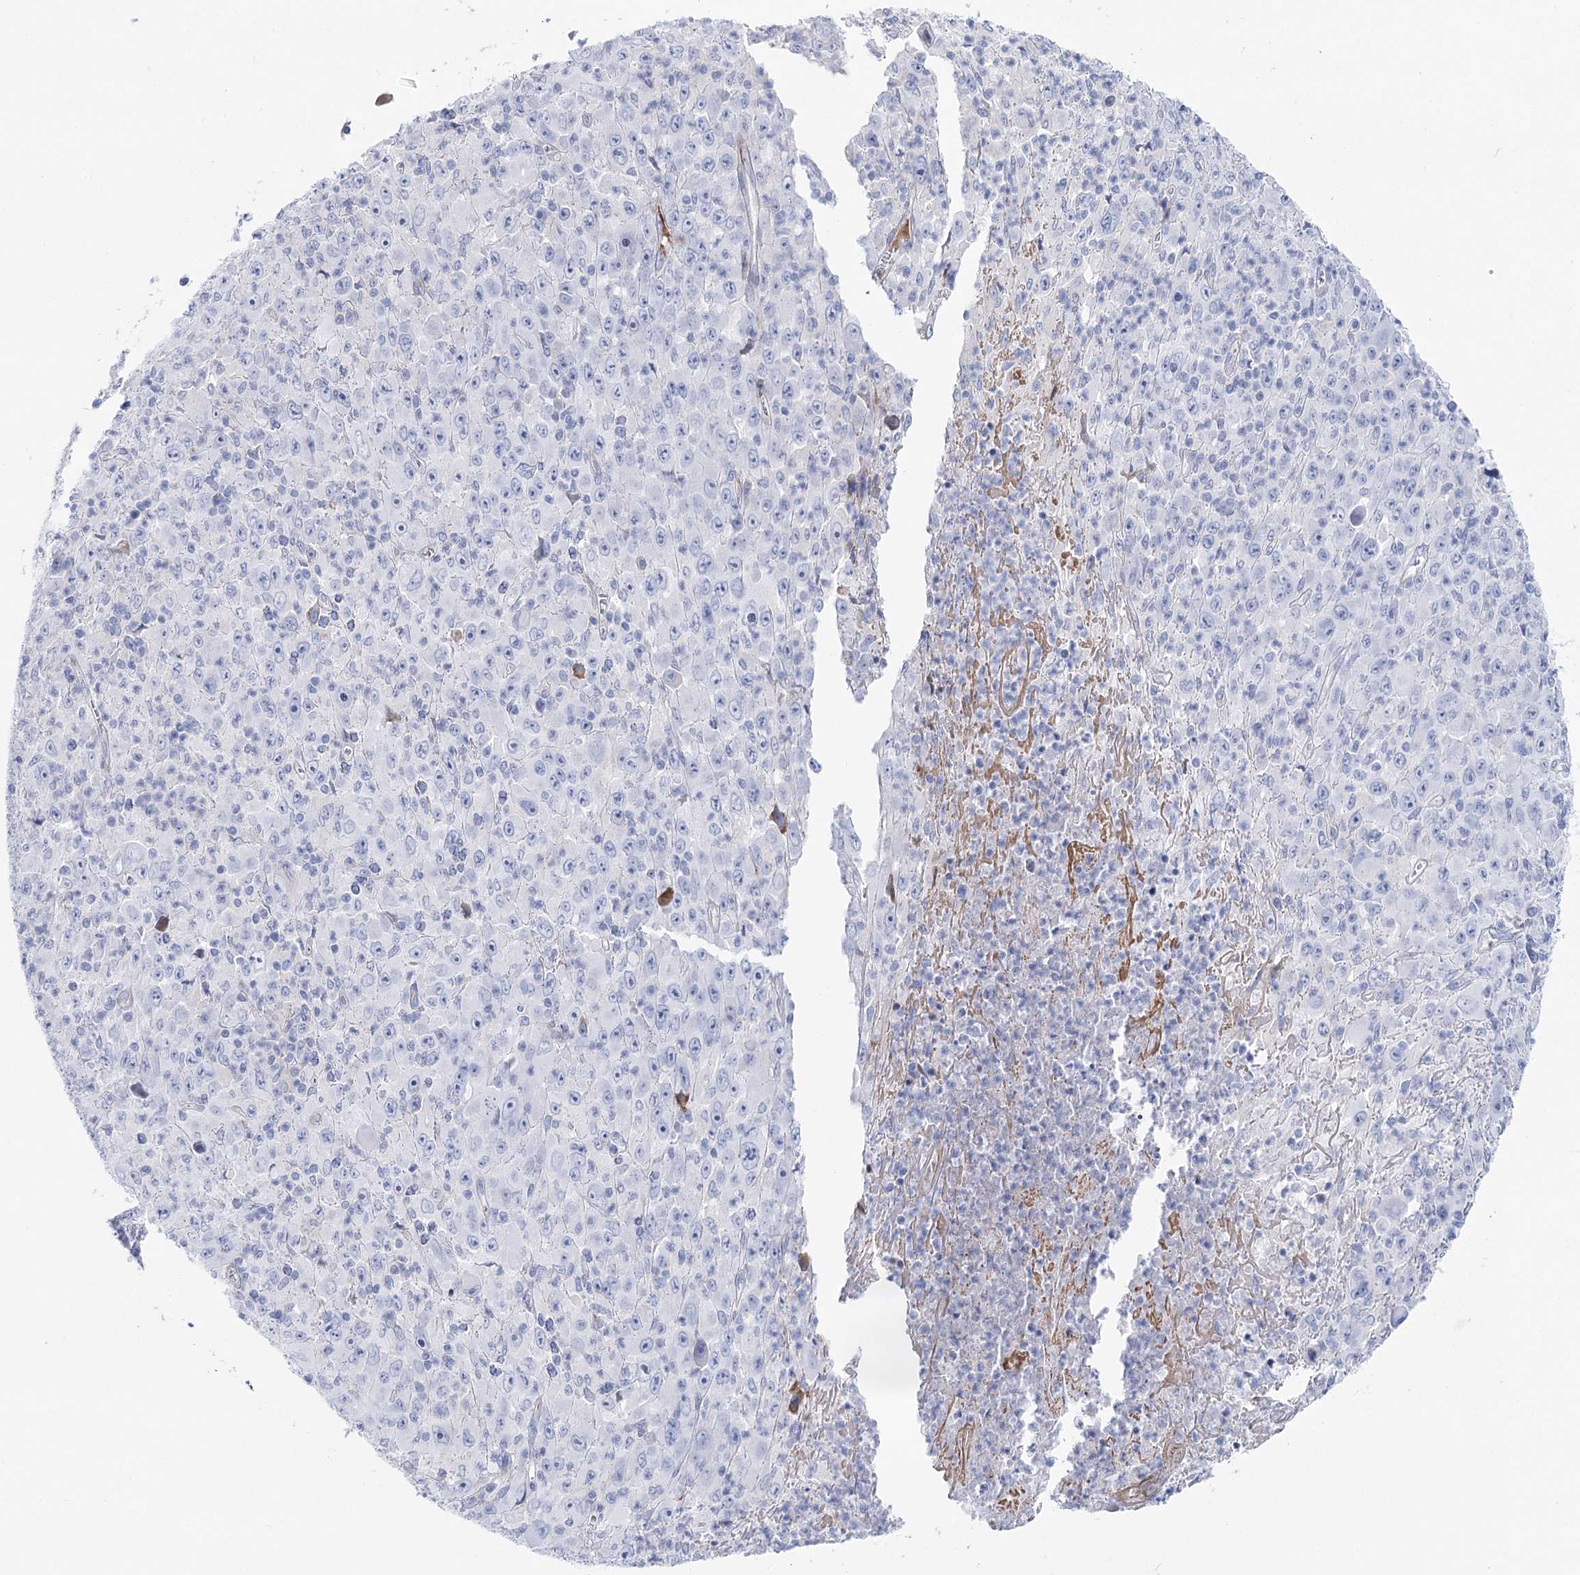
{"staining": {"intensity": "negative", "quantity": "none", "location": "none"}, "tissue": "melanoma", "cell_type": "Tumor cells", "image_type": "cancer", "snomed": [{"axis": "morphology", "description": "Malignant melanoma, Metastatic site"}, {"axis": "topography", "description": "Skin"}], "caption": "This is a micrograph of immunohistochemistry staining of melanoma, which shows no staining in tumor cells.", "gene": "ANKRD23", "patient": {"sex": "female", "age": 56}}